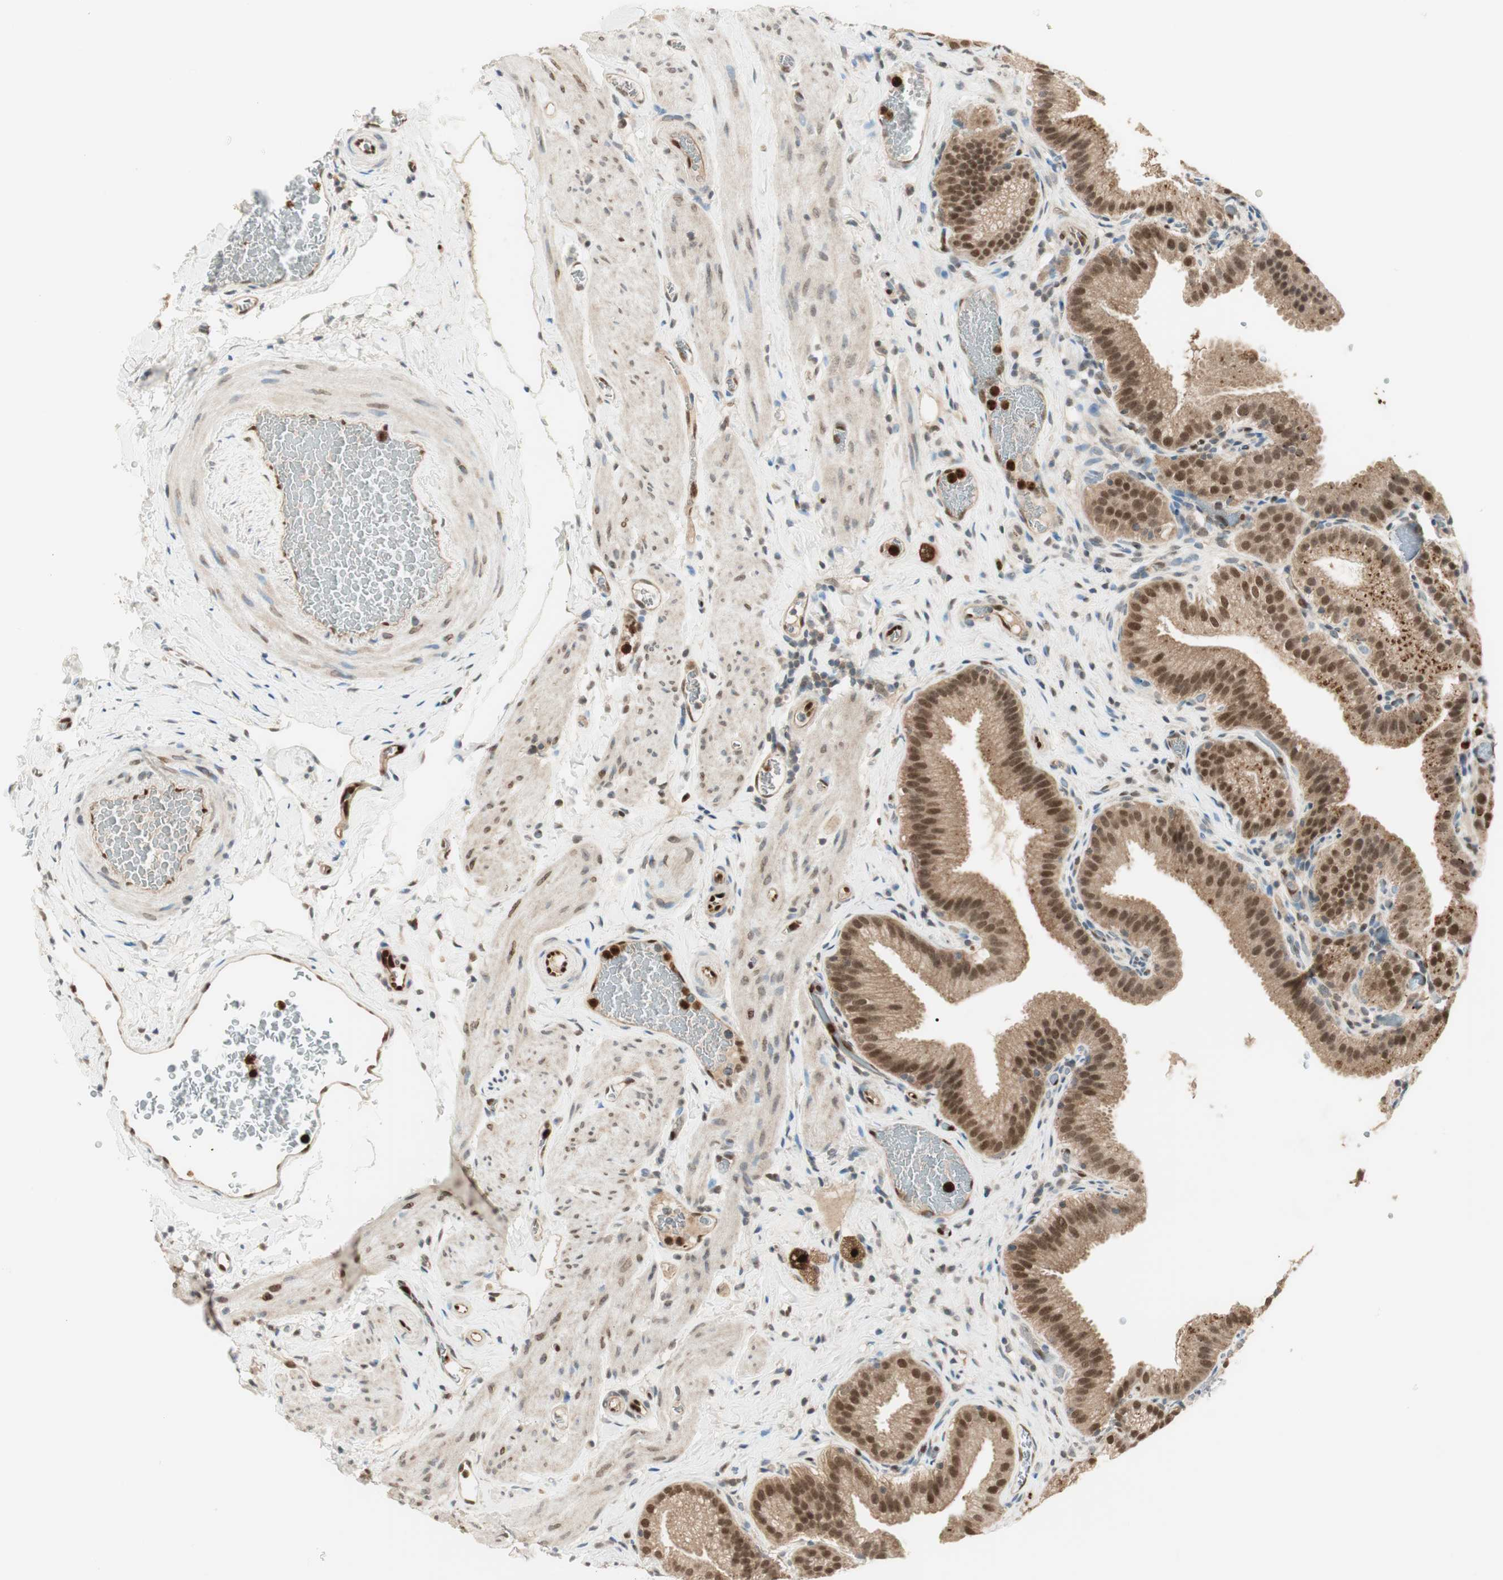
{"staining": {"intensity": "moderate", "quantity": "25%-75%", "location": "nuclear"}, "tissue": "gallbladder", "cell_type": "Glandular cells", "image_type": "normal", "snomed": [{"axis": "morphology", "description": "Normal tissue, NOS"}, {"axis": "topography", "description": "Gallbladder"}], "caption": "Normal gallbladder reveals moderate nuclear expression in approximately 25%-75% of glandular cells.", "gene": "LTA4H", "patient": {"sex": "male", "age": 54}}